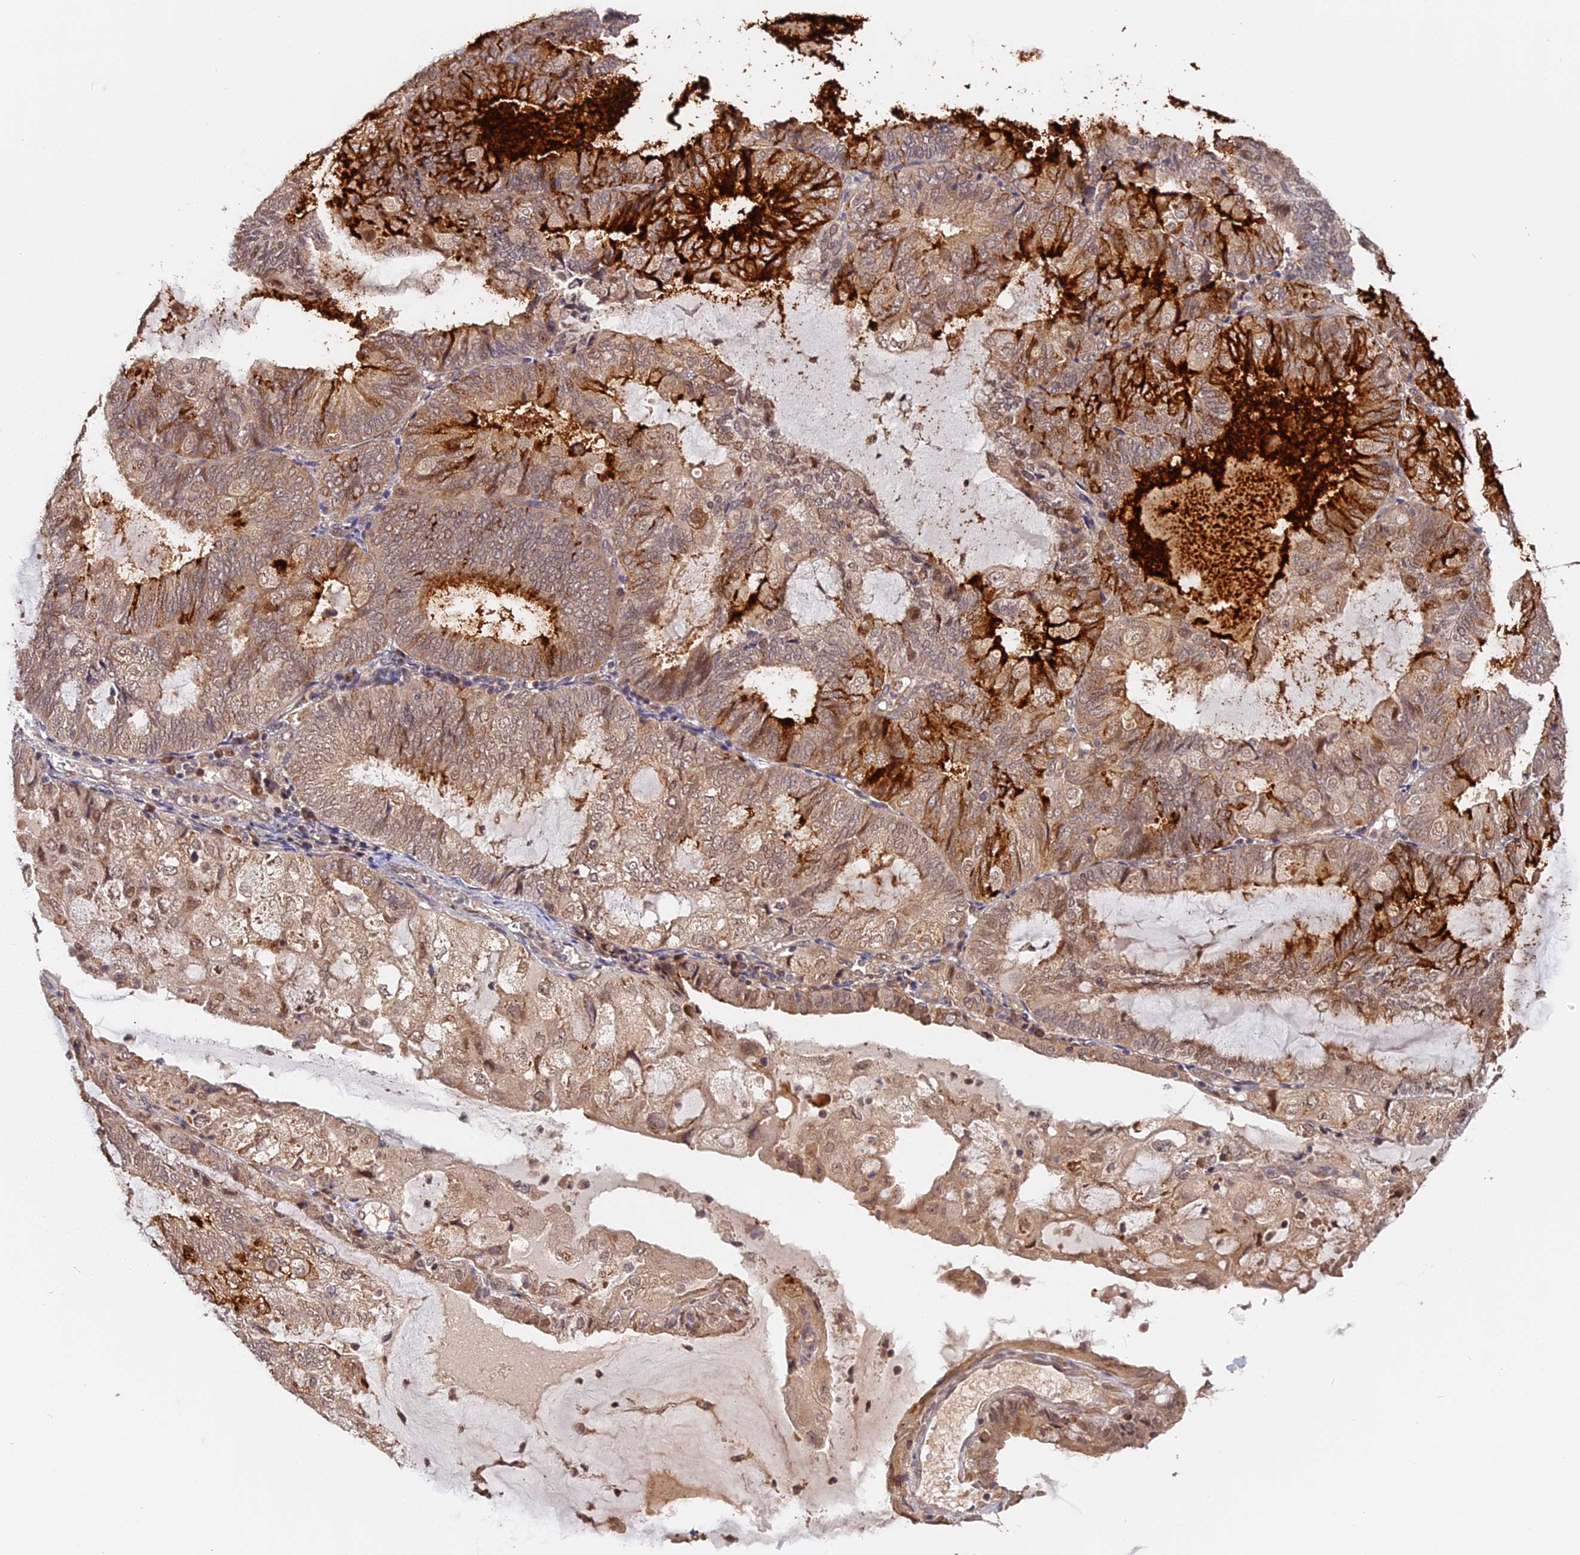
{"staining": {"intensity": "strong", "quantity": "<25%", "location": "cytoplasmic/membranous"}, "tissue": "endometrial cancer", "cell_type": "Tumor cells", "image_type": "cancer", "snomed": [{"axis": "morphology", "description": "Adenocarcinoma, NOS"}, {"axis": "topography", "description": "Endometrium"}], "caption": "High-magnification brightfield microscopy of endometrial cancer stained with DAB (brown) and counterstained with hematoxylin (blue). tumor cells exhibit strong cytoplasmic/membranous positivity is present in approximately<25% of cells.", "gene": "IMPACT", "patient": {"sex": "female", "age": 81}}